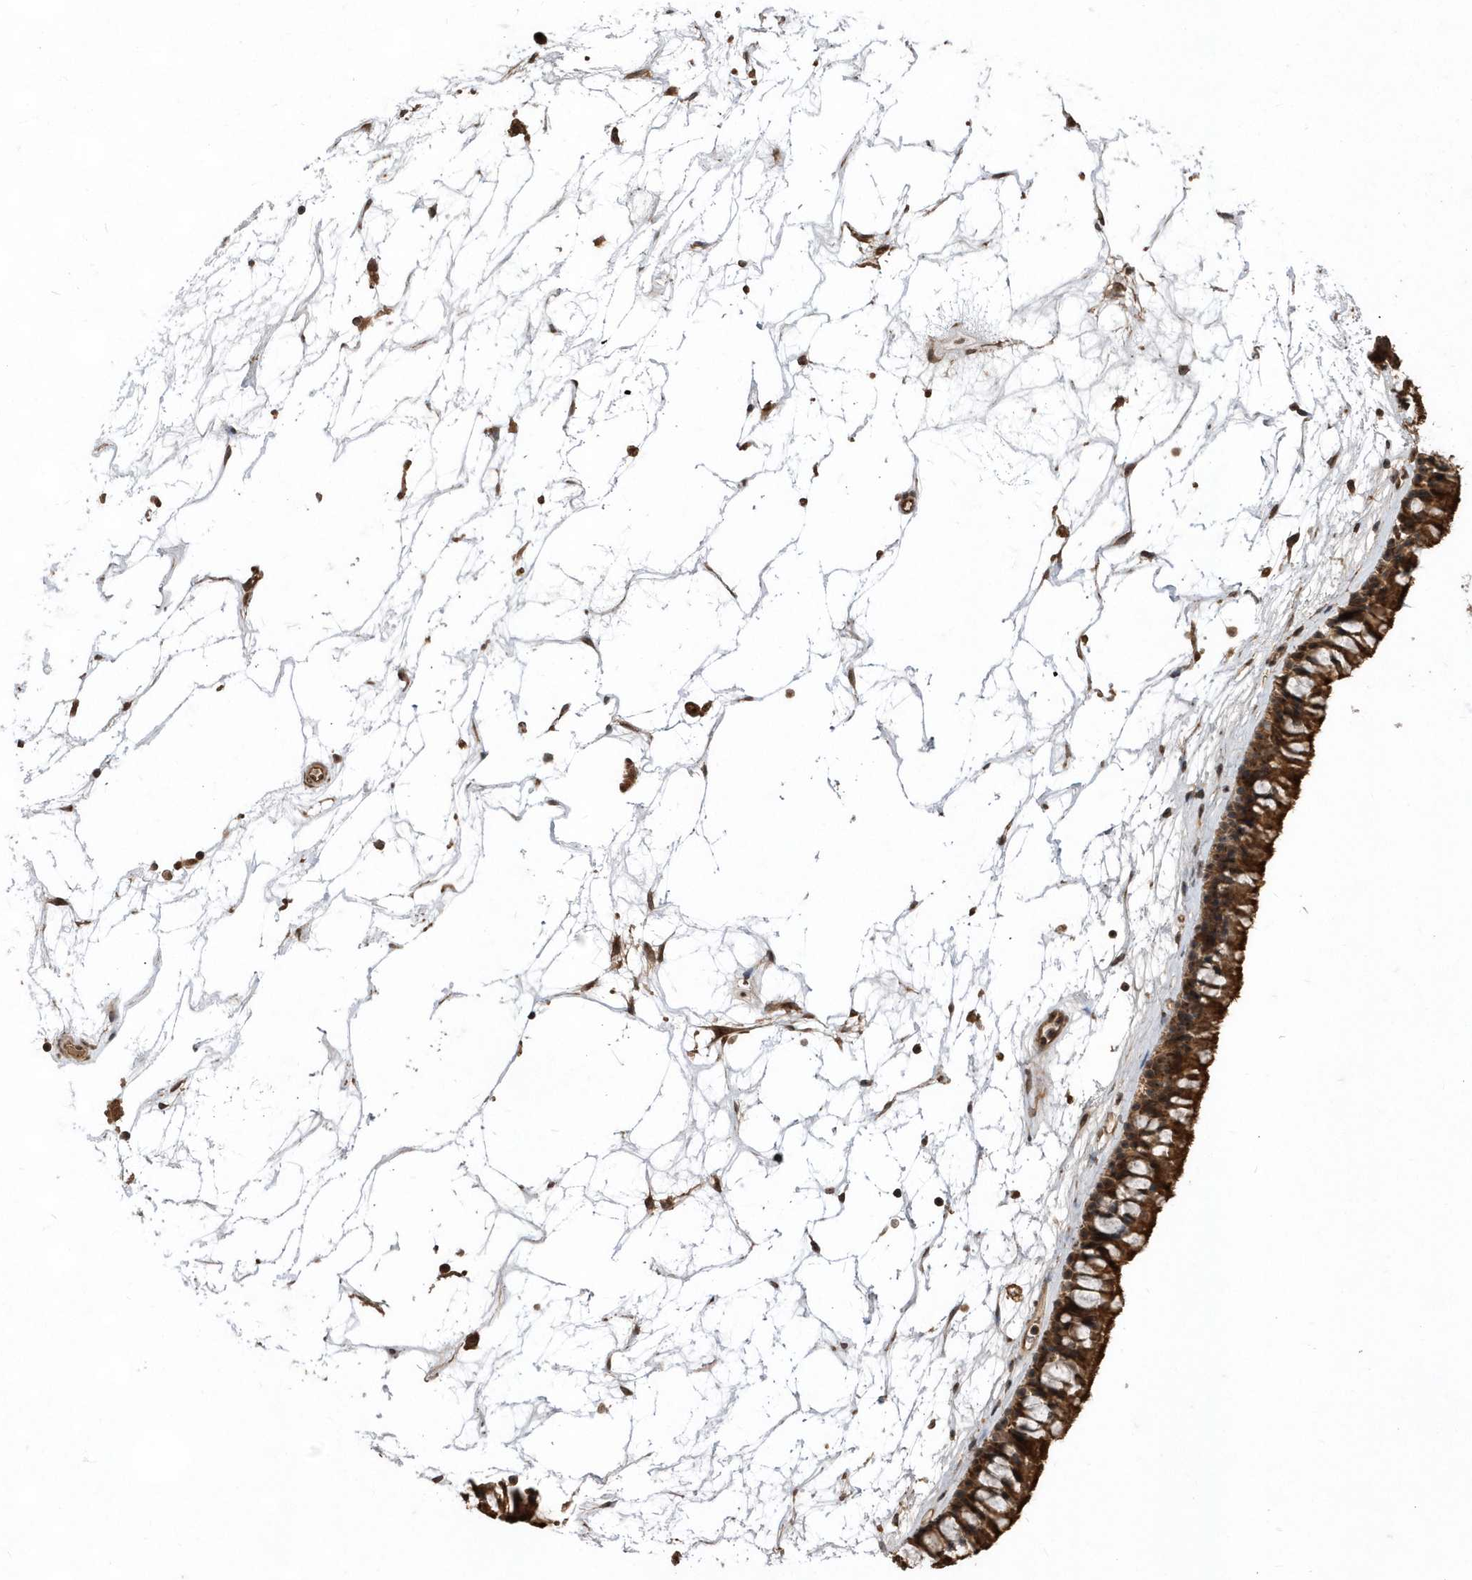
{"staining": {"intensity": "strong", "quantity": ">75%", "location": "cytoplasmic/membranous"}, "tissue": "nasopharynx", "cell_type": "Respiratory epithelial cells", "image_type": "normal", "snomed": [{"axis": "morphology", "description": "Normal tissue, NOS"}, {"axis": "topography", "description": "Nasopharynx"}], "caption": "Immunohistochemistry (IHC) (DAB) staining of benign human nasopharynx demonstrates strong cytoplasmic/membranous protein staining in about >75% of respiratory epithelial cells. (Stains: DAB in brown, nuclei in blue, Microscopy: brightfield microscopy at high magnification).", "gene": "WASHC5", "patient": {"sex": "male", "age": 64}}